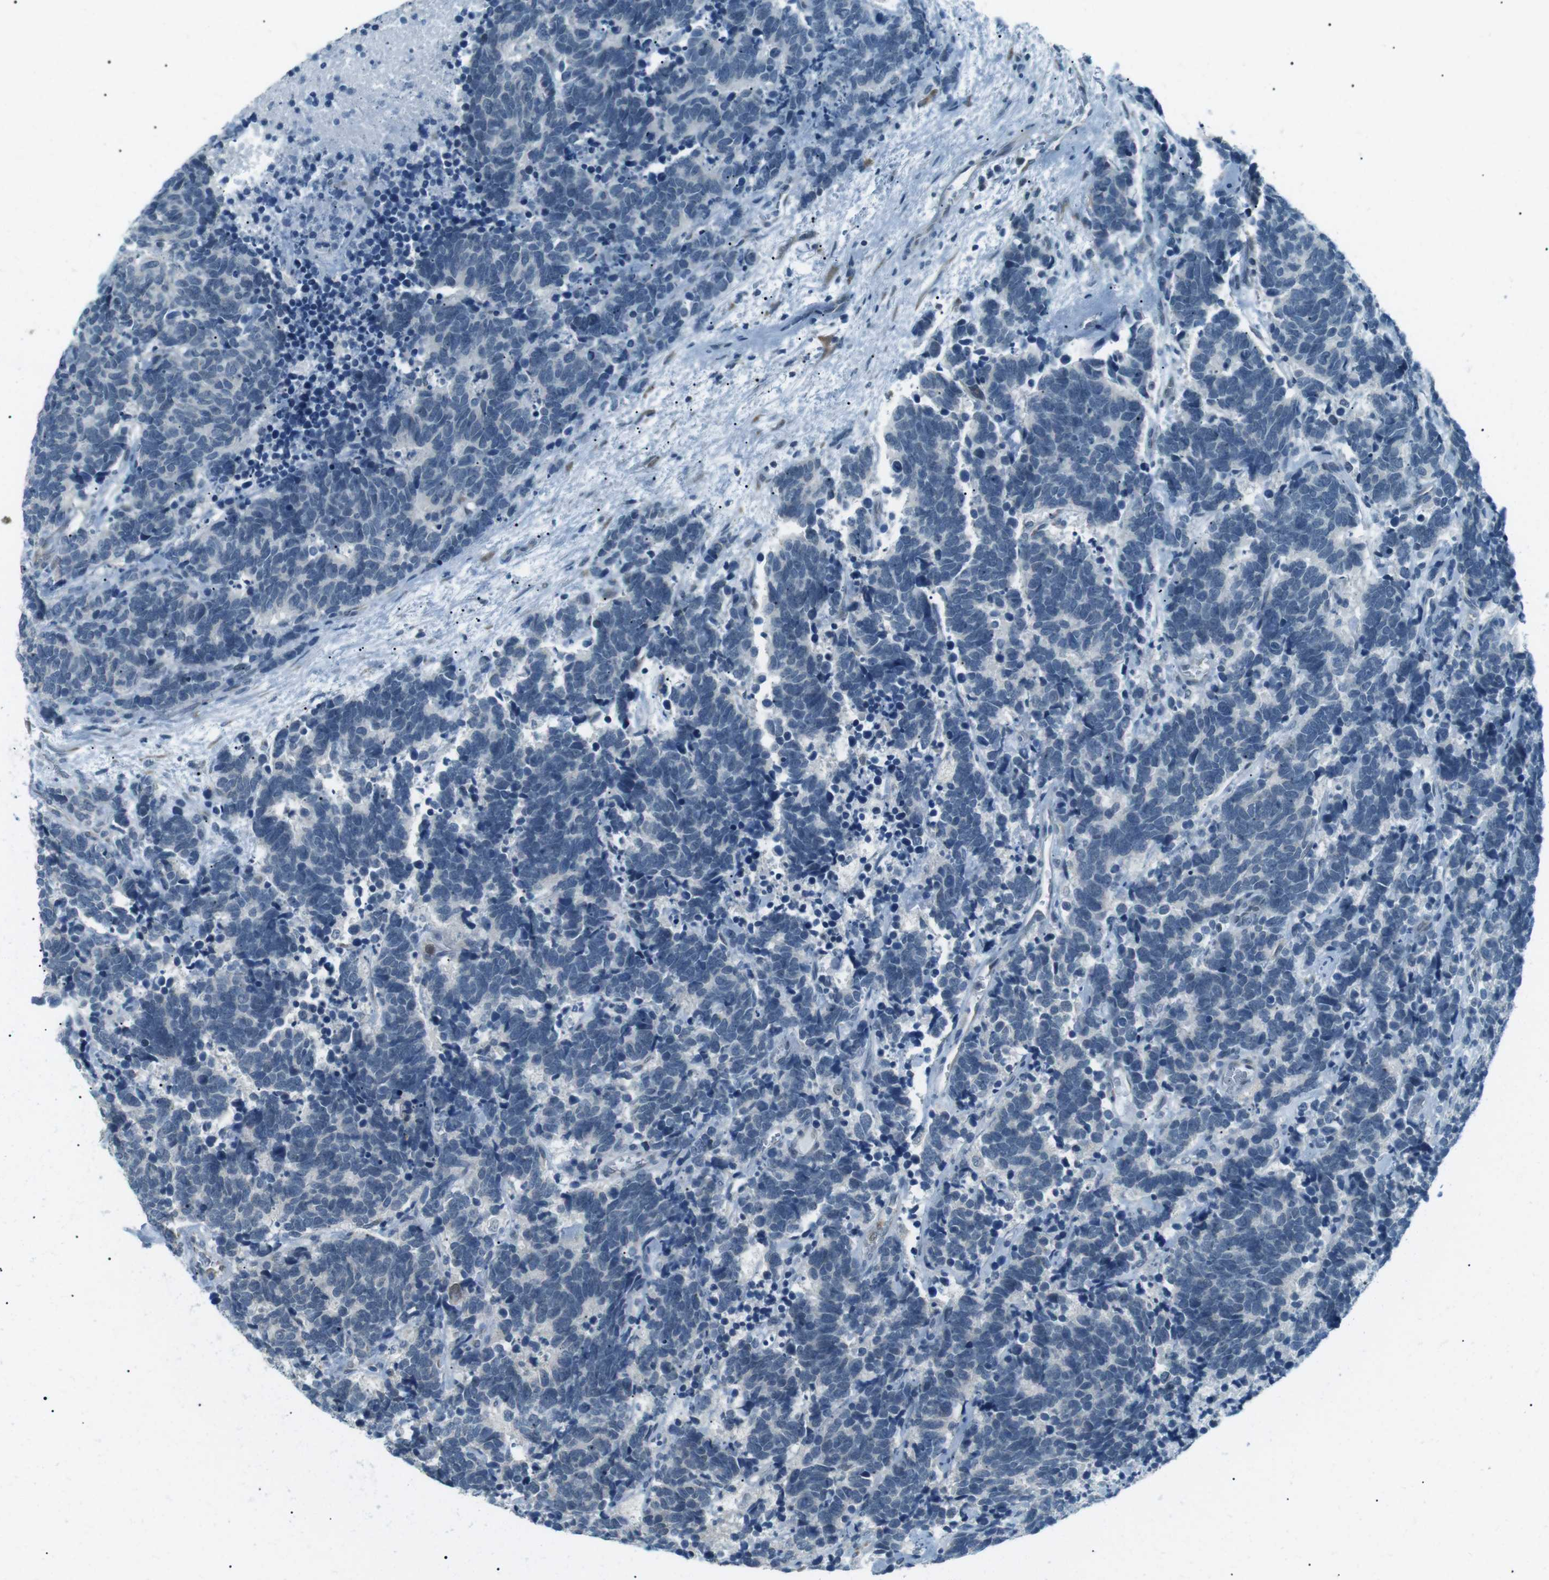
{"staining": {"intensity": "negative", "quantity": "none", "location": "none"}, "tissue": "carcinoid", "cell_type": "Tumor cells", "image_type": "cancer", "snomed": [{"axis": "morphology", "description": "Carcinoma, NOS"}, {"axis": "morphology", "description": "Carcinoid, malignant, NOS"}, {"axis": "topography", "description": "Urinary bladder"}], "caption": "Tumor cells are negative for protein expression in human carcinoid.", "gene": "SERPINB2", "patient": {"sex": "male", "age": 57}}